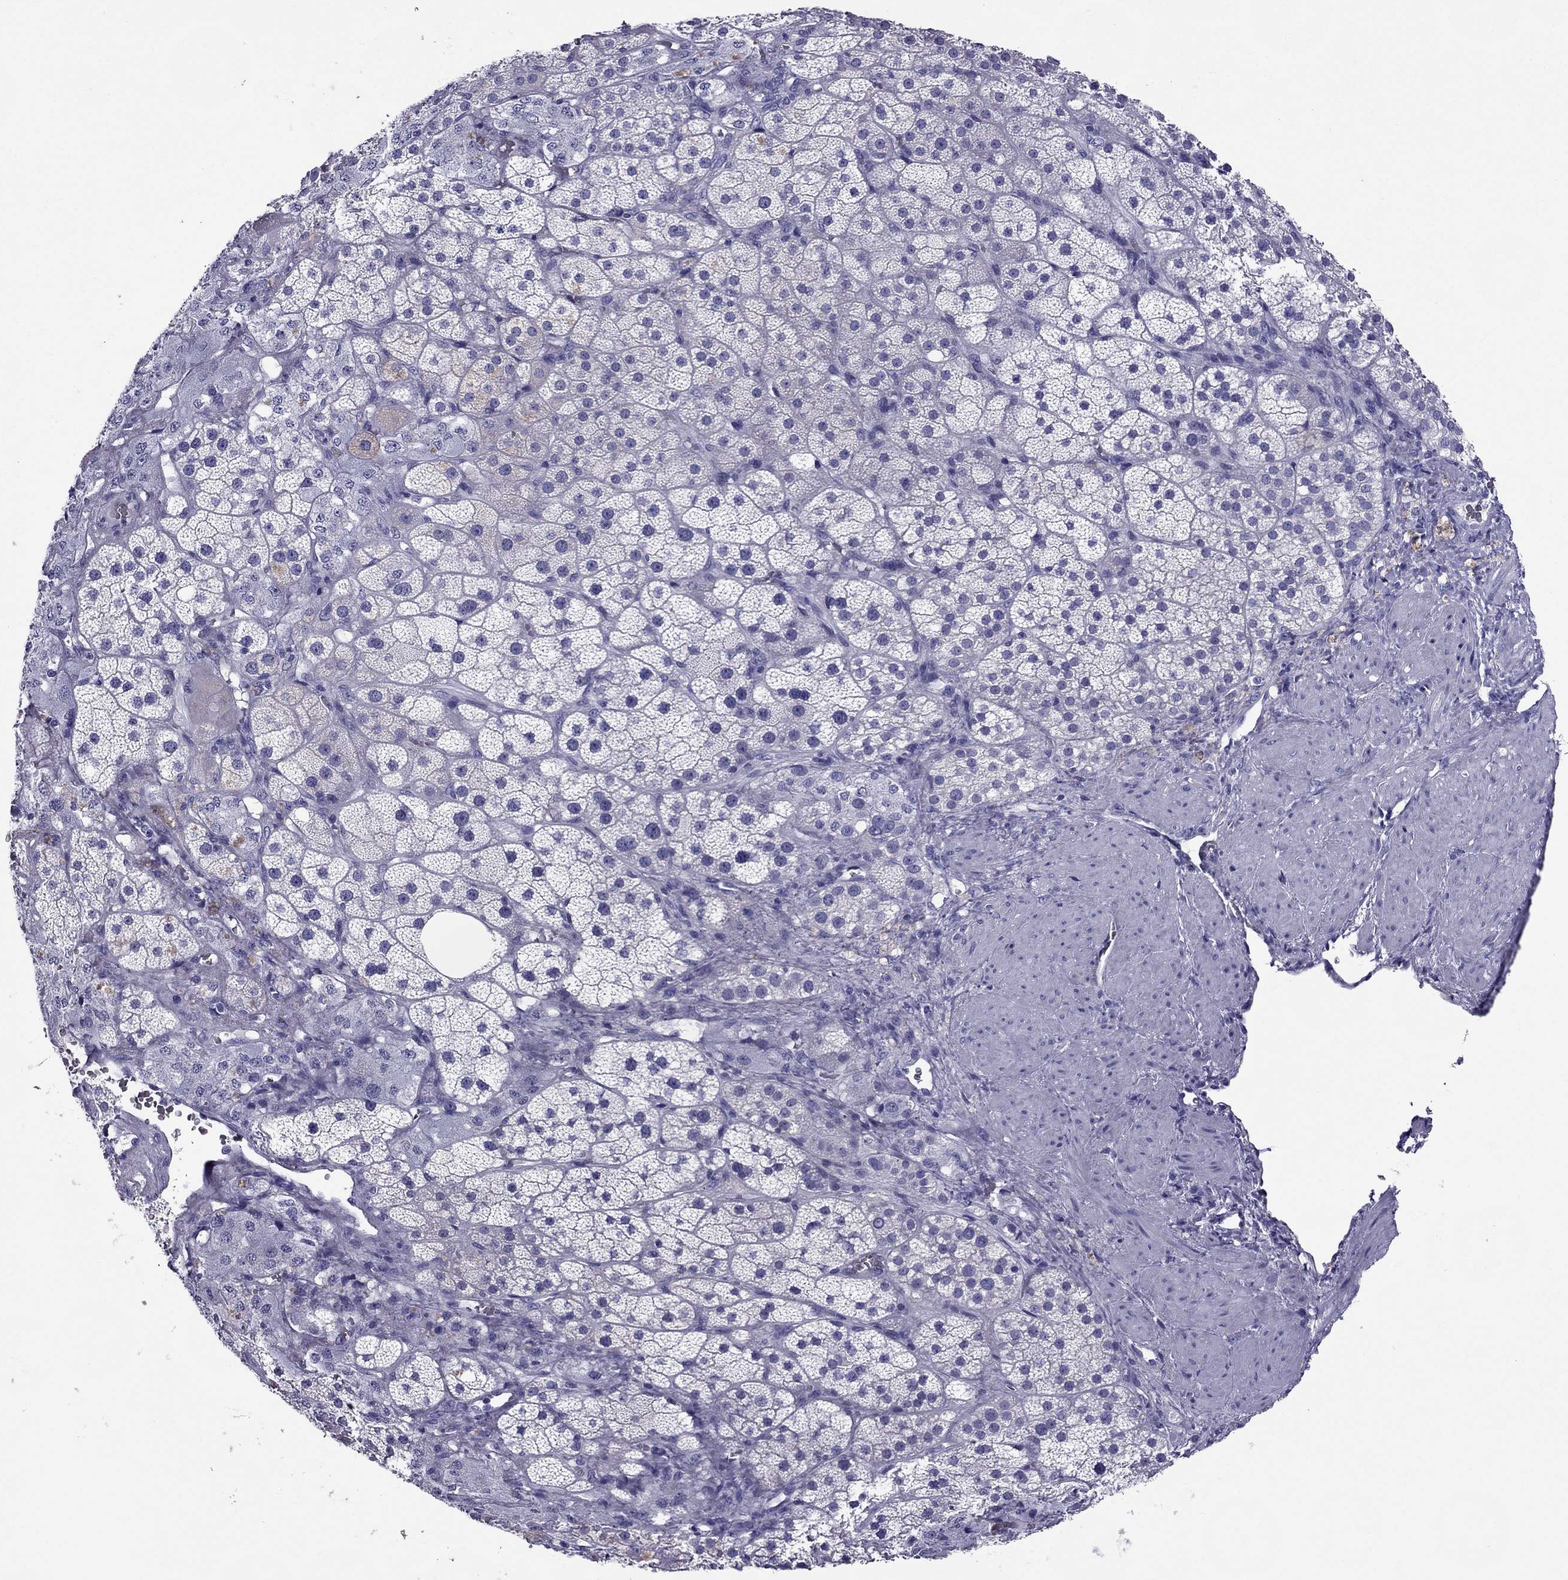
{"staining": {"intensity": "negative", "quantity": "none", "location": "none"}, "tissue": "adrenal gland", "cell_type": "Glandular cells", "image_type": "normal", "snomed": [{"axis": "morphology", "description": "Normal tissue, NOS"}, {"axis": "topography", "description": "Adrenal gland"}], "caption": "Protein analysis of unremarkable adrenal gland demonstrates no significant expression in glandular cells.", "gene": "ZNF541", "patient": {"sex": "male", "age": 57}}